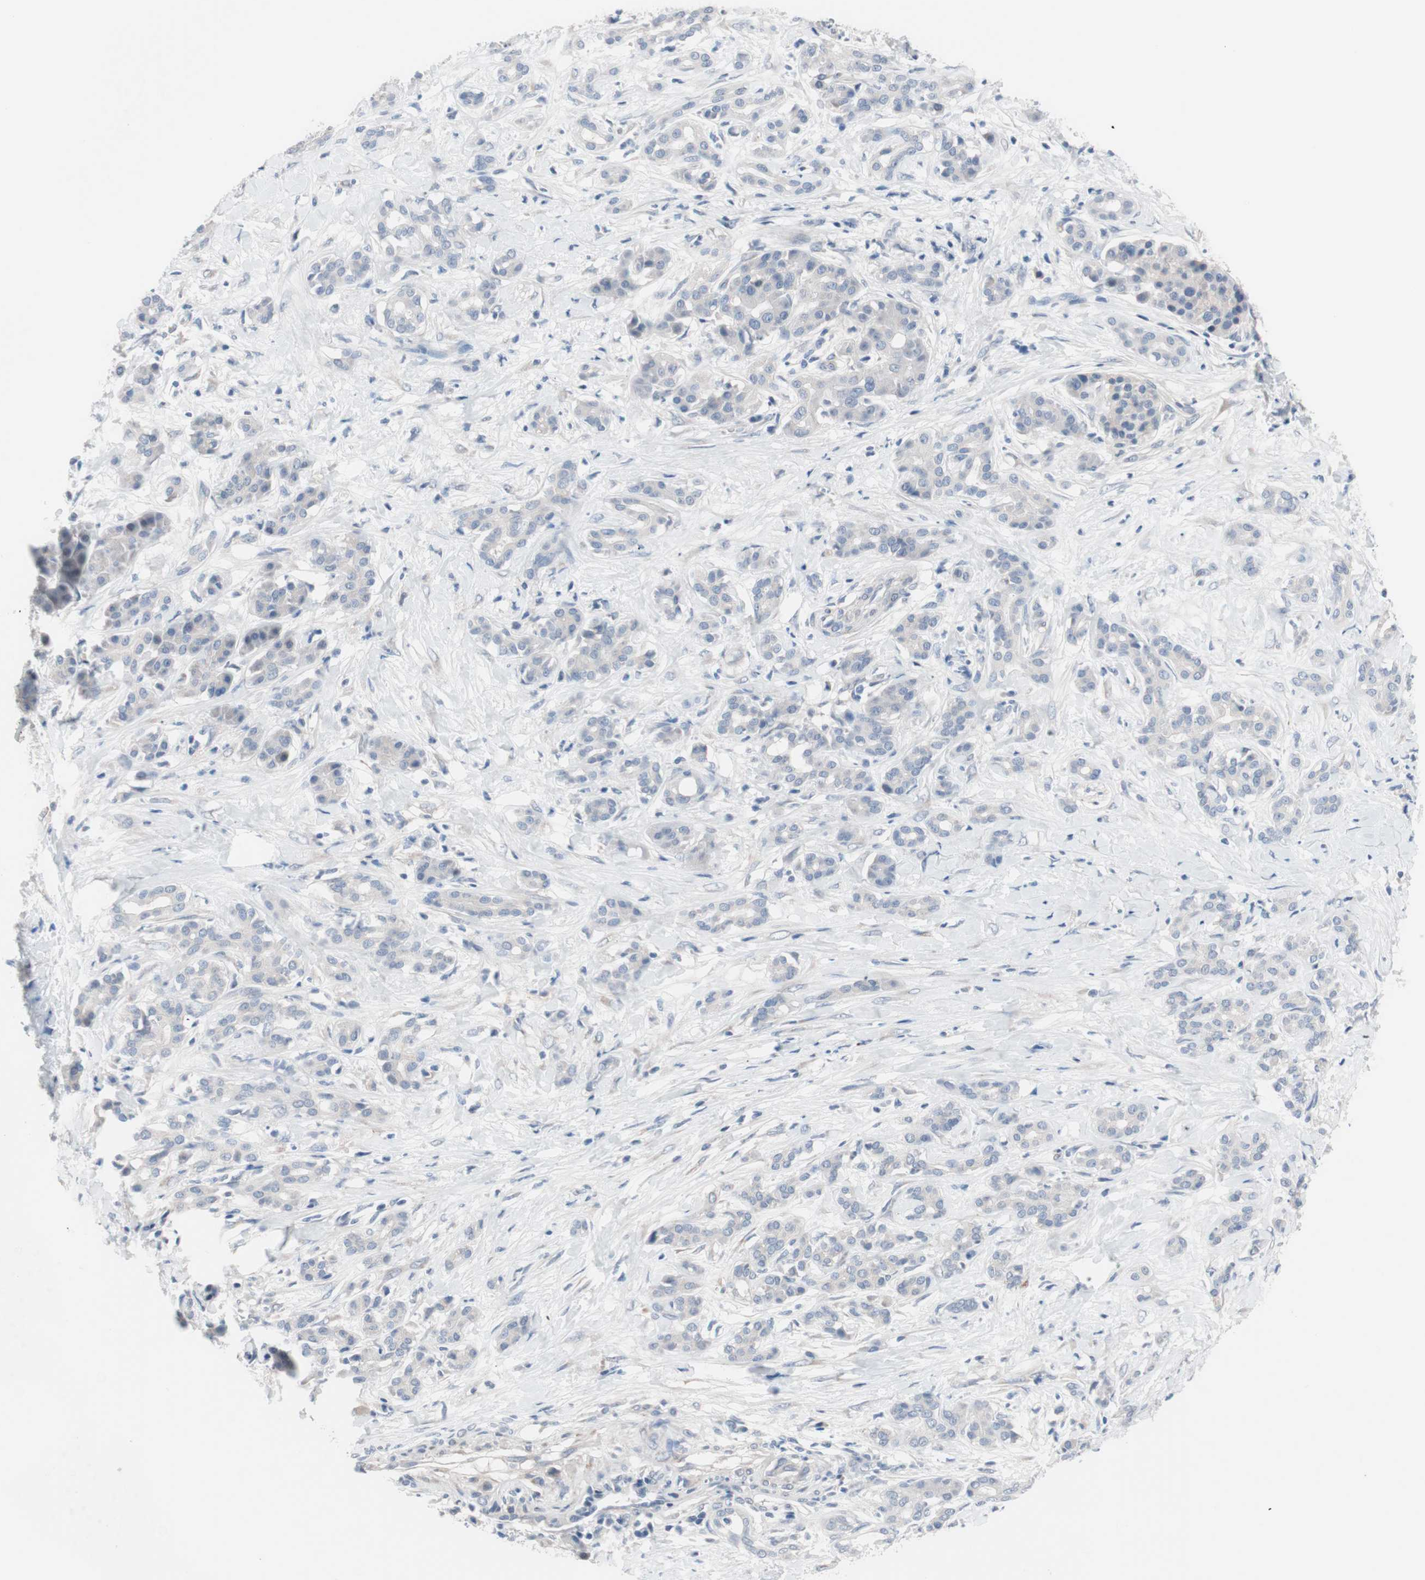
{"staining": {"intensity": "negative", "quantity": "none", "location": "none"}, "tissue": "pancreatic cancer", "cell_type": "Tumor cells", "image_type": "cancer", "snomed": [{"axis": "morphology", "description": "Adenocarcinoma, NOS"}, {"axis": "topography", "description": "Pancreas"}], "caption": "An image of human pancreatic adenocarcinoma is negative for staining in tumor cells.", "gene": "ULBP1", "patient": {"sex": "male", "age": 41}}